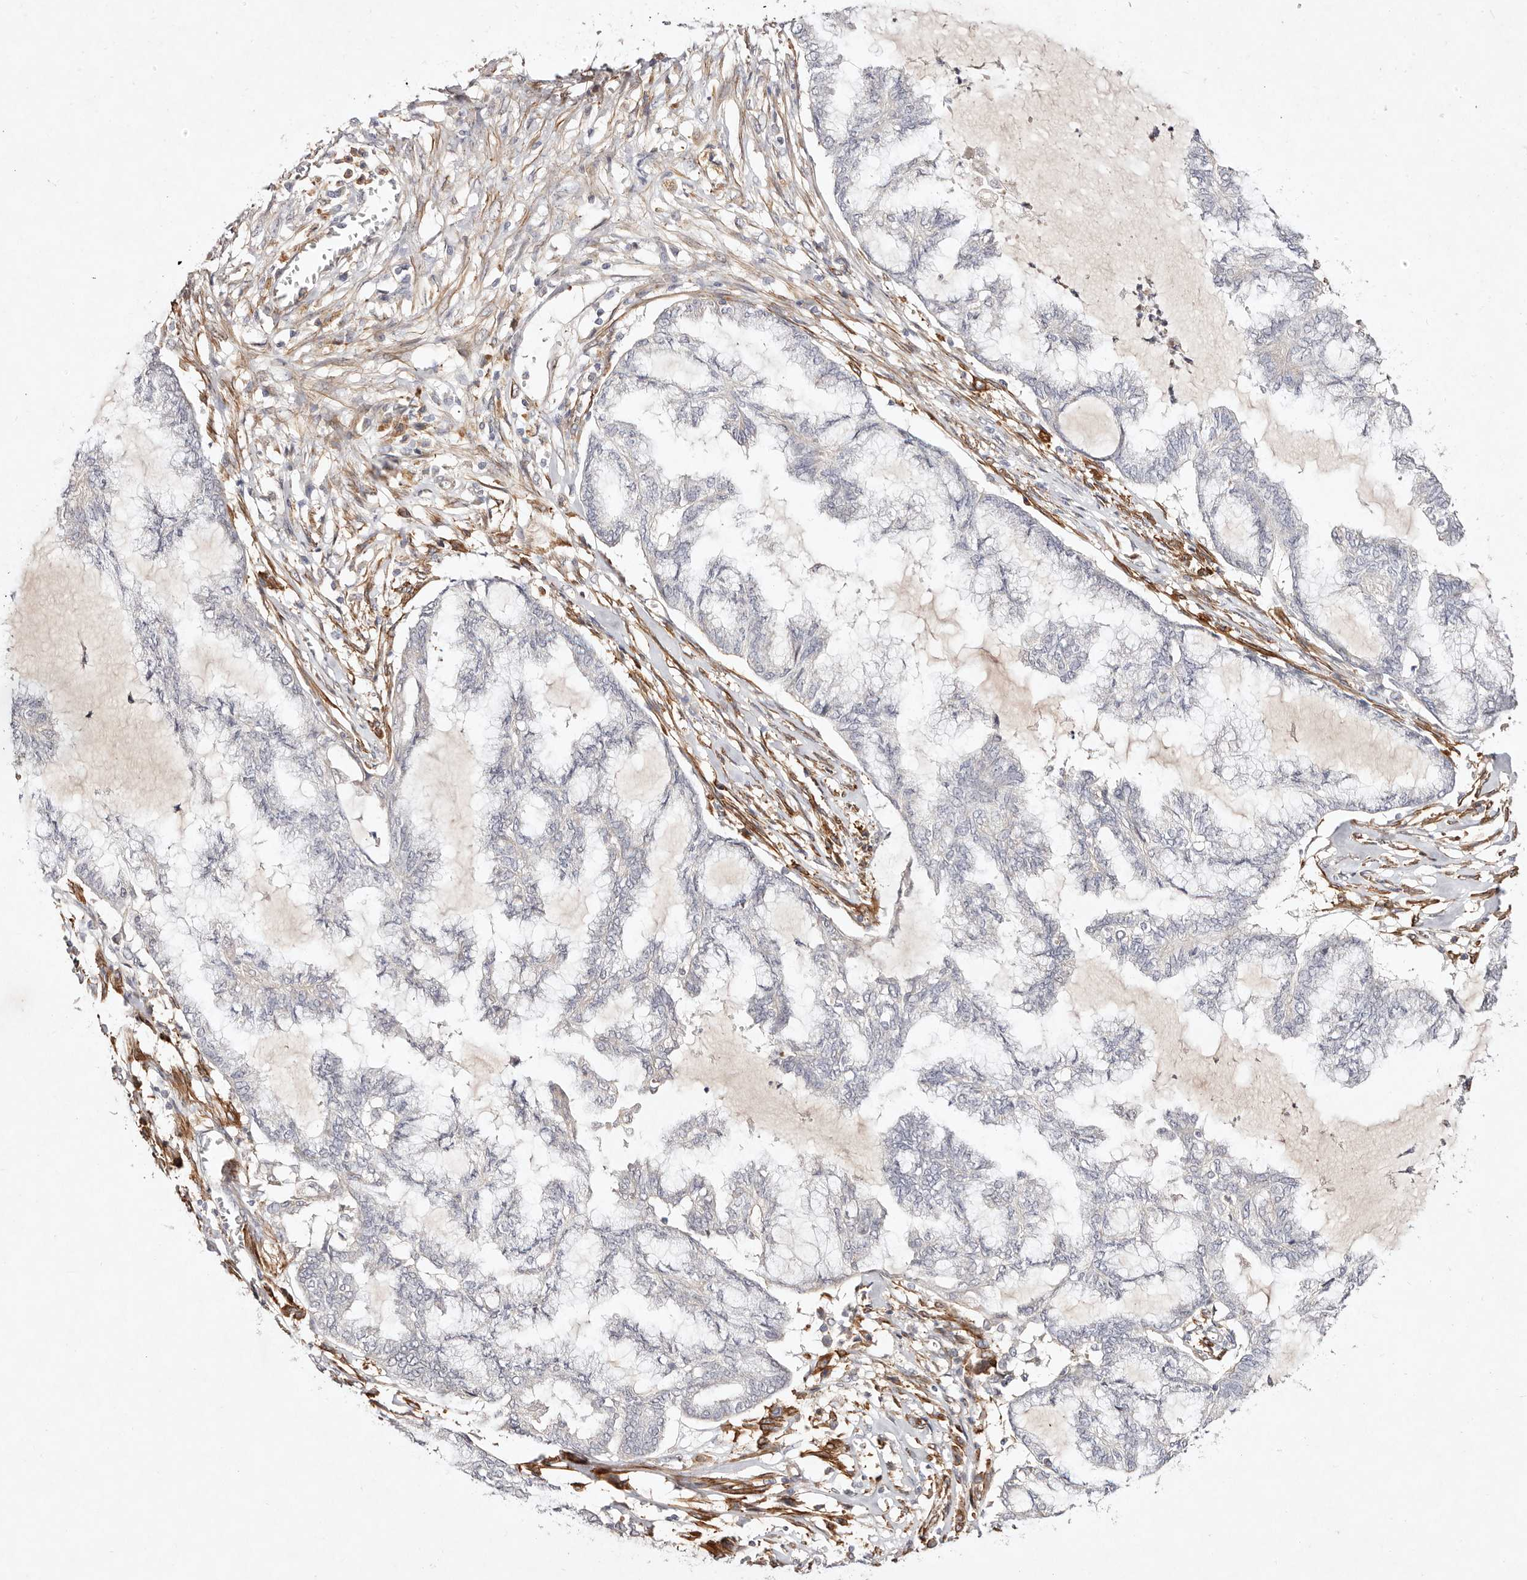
{"staining": {"intensity": "negative", "quantity": "none", "location": "none"}, "tissue": "endometrial cancer", "cell_type": "Tumor cells", "image_type": "cancer", "snomed": [{"axis": "morphology", "description": "Adenocarcinoma, NOS"}, {"axis": "topography", "description": "Endometrium"}], "caption": "This is an immunohistochemistry photomicrograph of human endometrial cancer (adenocarcinoma). There is no expression in tumor cells.", "gene": "MTMR11", "patient": {"sex": "female", "age": 86}}